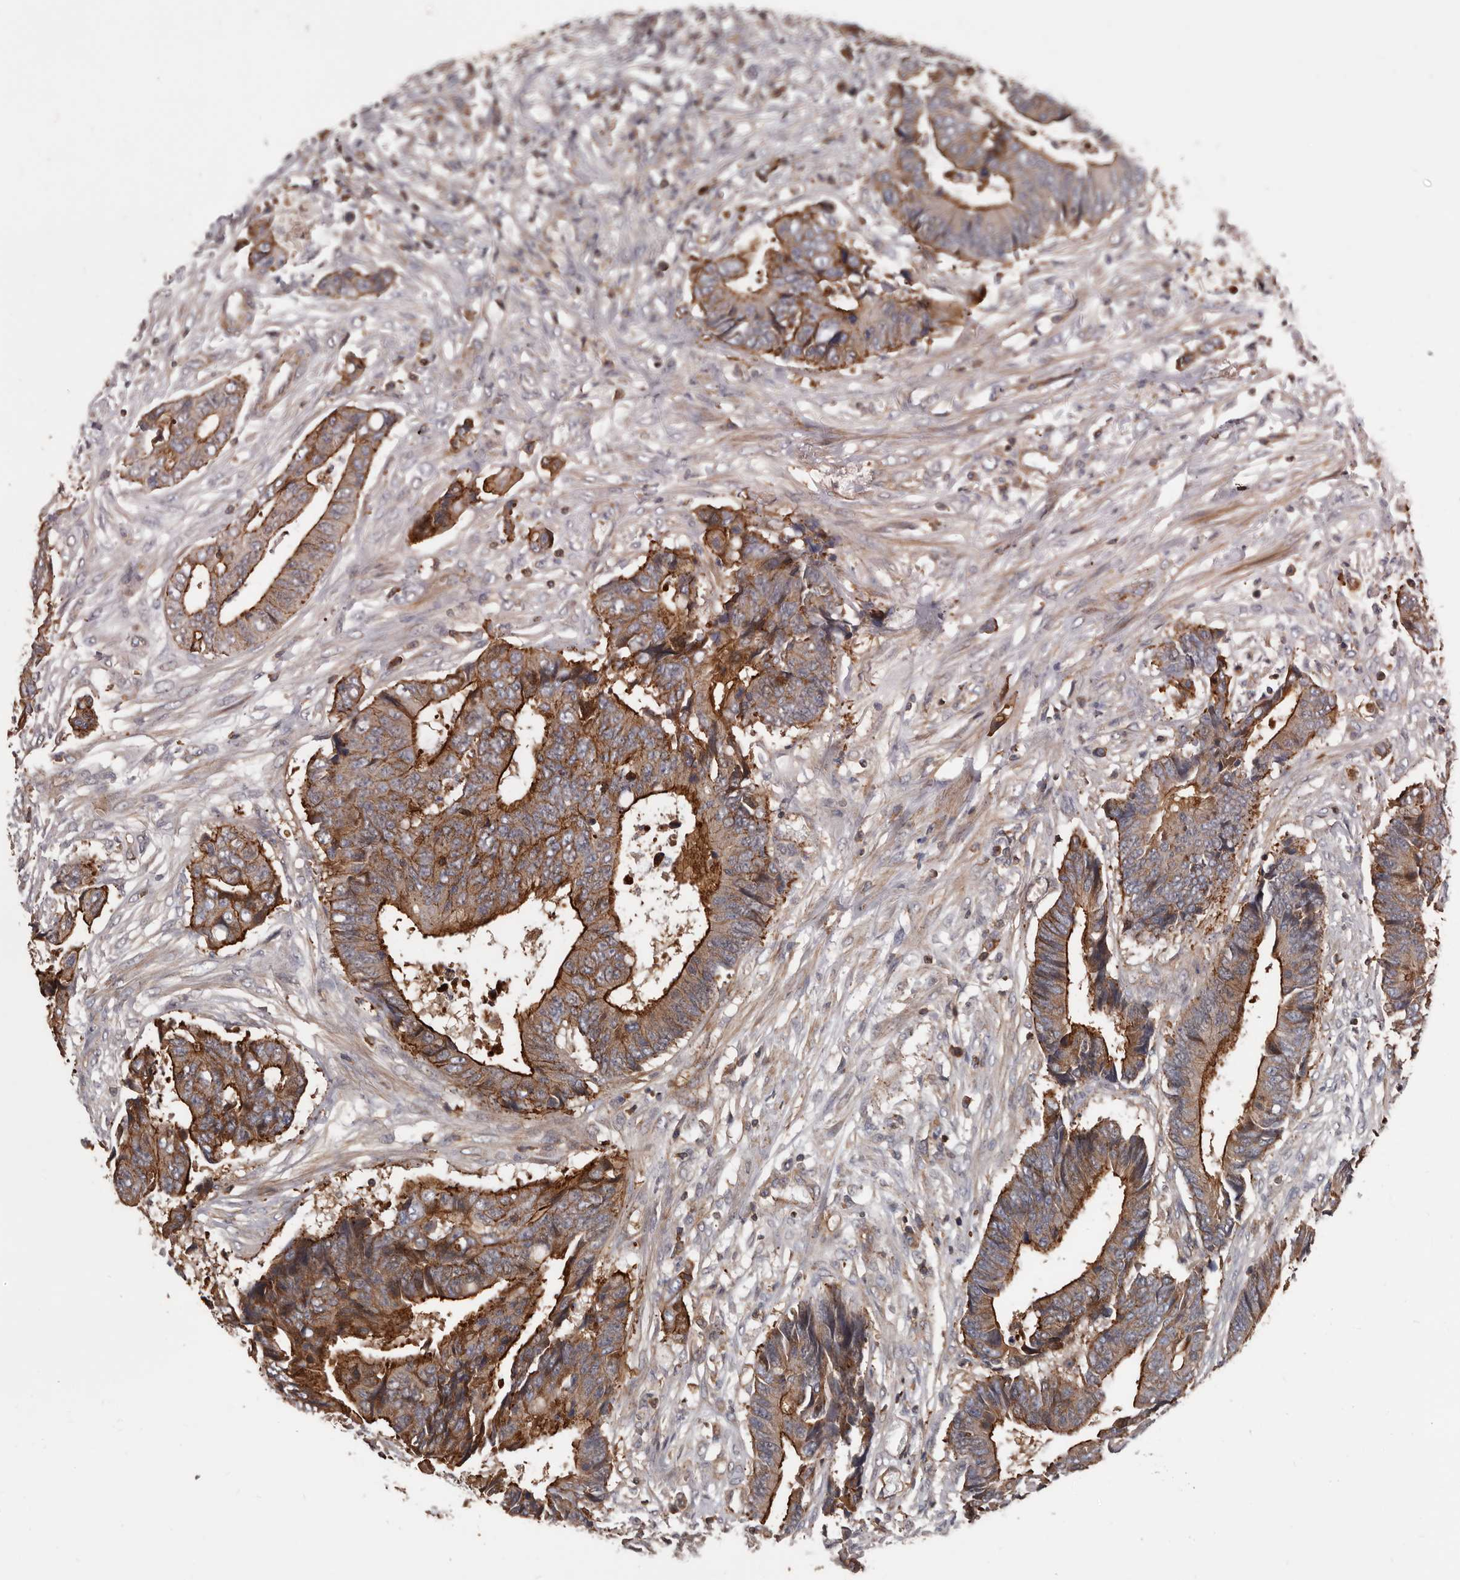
{"staining": {"intensity": "strong", "quantity": ">75%", "location": "cytoplasmic/membranous"}, "tissue": "colorectal cancer", "cell_type": "Tumor cells", "image_type": "cancer", "snomed": [{"axis": "morphology", "description": "Adenocarcinoma, NOS"}, {"axis": "topography", "description": "Rectum"}], "caption": "This photomicrograph shows IHC staining of colorectal cancer (adenocarcinoma), with high strong cytoplasmic/membranous expression in approximately >75% of tumor cells.", "gene": "PNRC2", "patient": {"sex": "male", "age": 84}}